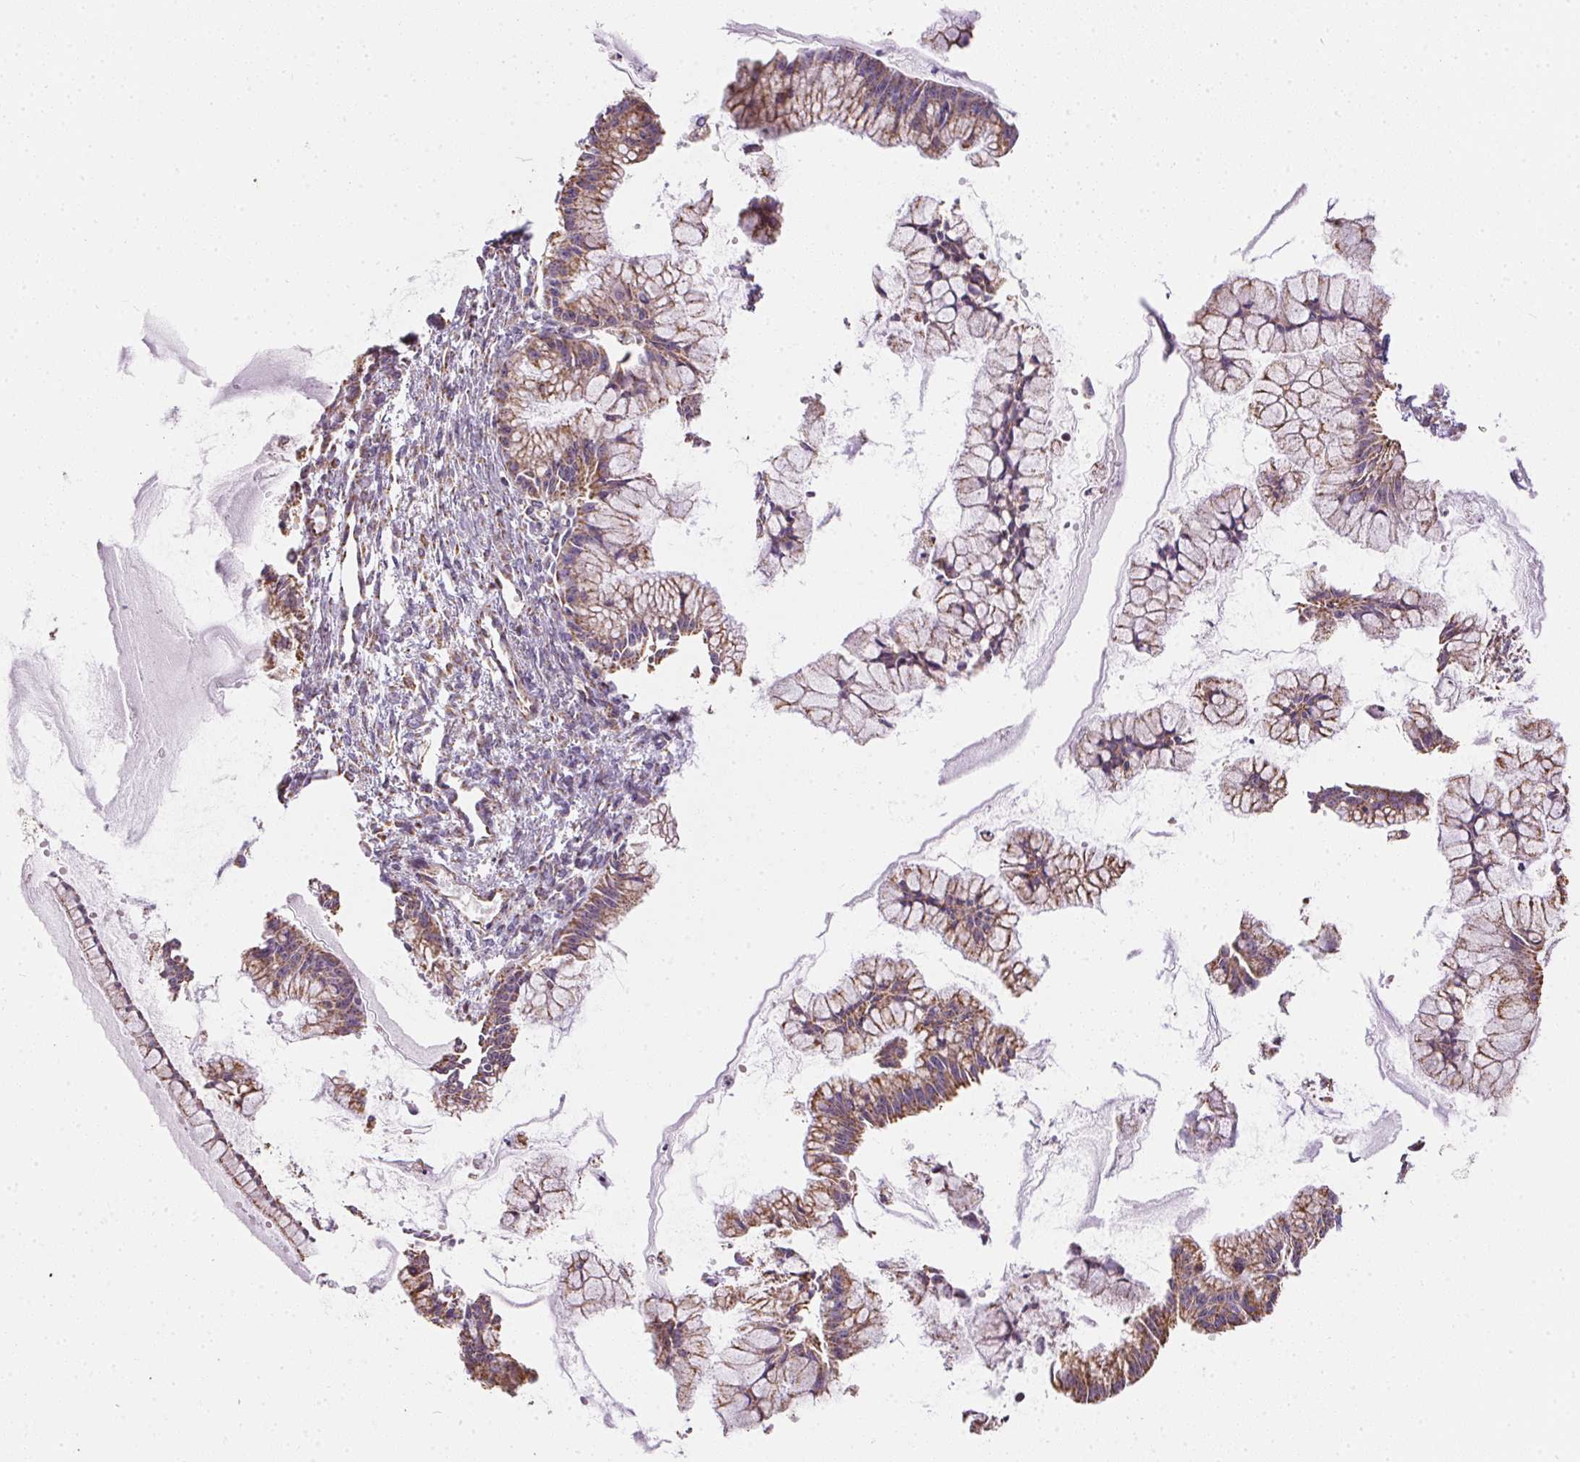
{"staining": {"intensity": "moderate", "quantity": ">75%", "location": "cytoplasmic/membranous"}, "tissue": "ovarian cancer", "cell_type": "Tumor cells", "image_type": "cancer", "snomed": [{"axis": "morphology", "description": "Cystadenocarcinoma, mucinous, NOS"}, {"axis": "topography", "description": "Ovary"}], "caption": "Human ovarian mucinous cystadenocarcinoma stained with a brown dye displays moderate cytoplasmic/membranous positive expression in approximately >75% of tumor cells.", "gene": "MAPK11", "patient": {"sex": "female", "age": 41}}